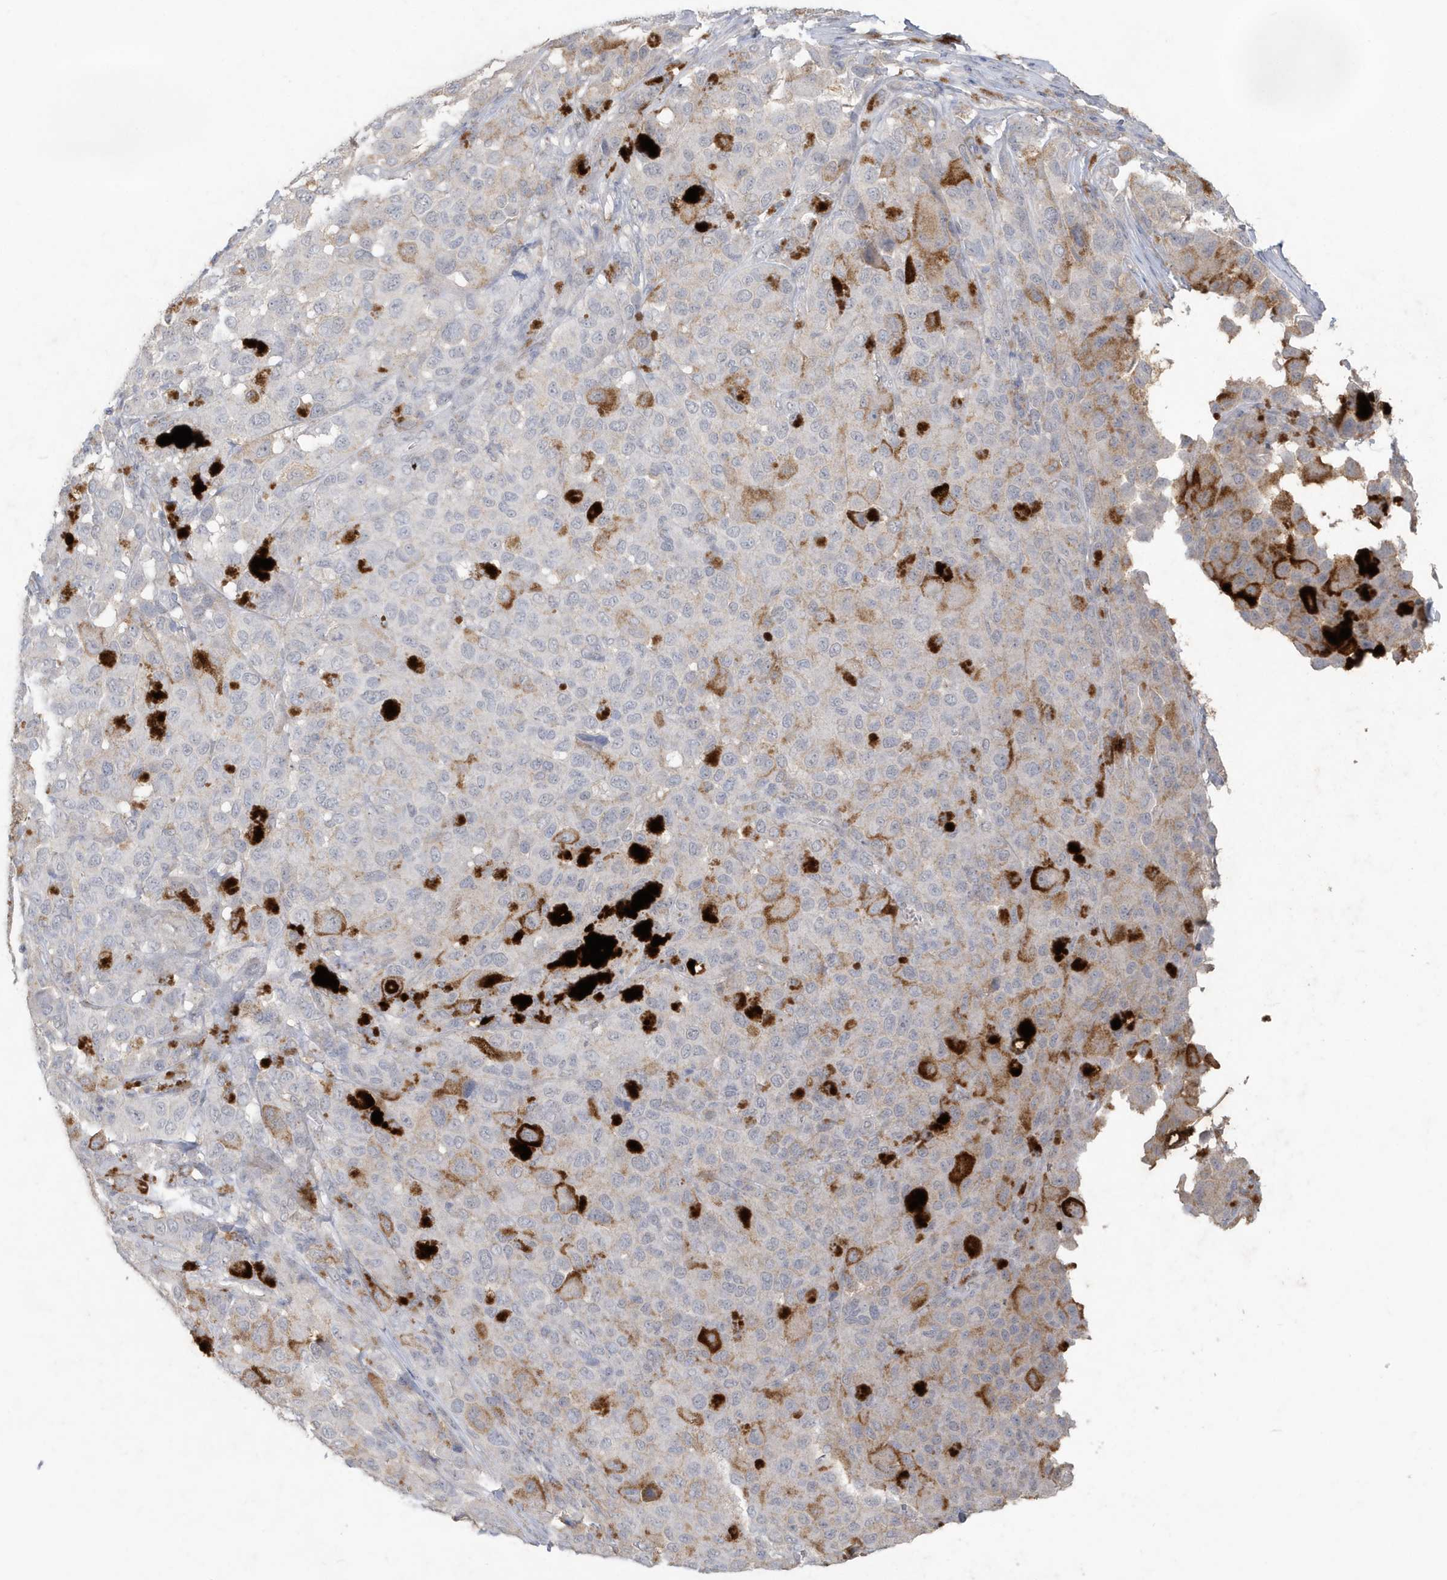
{"staining": {"intensity": "negative", "quantity": "none", "location": "none"}, "tissue": "melanoma", "cell_type": "Tumor cells", "image_type": "cancer", "snomed": [{"axis": "morphology", "description": "Malignant melanoma, NOS"}, {"axis": "topography", "description": "Skin"}], "caption": "Immunohistochemistry (IHC) micrograph of neoplastic tissue: human malignant melanoma stained with DAB reveals no significant protein positivity in tumor cells.", "gene": "C1RL", "patient": {"sex": "male", "age": 96}}